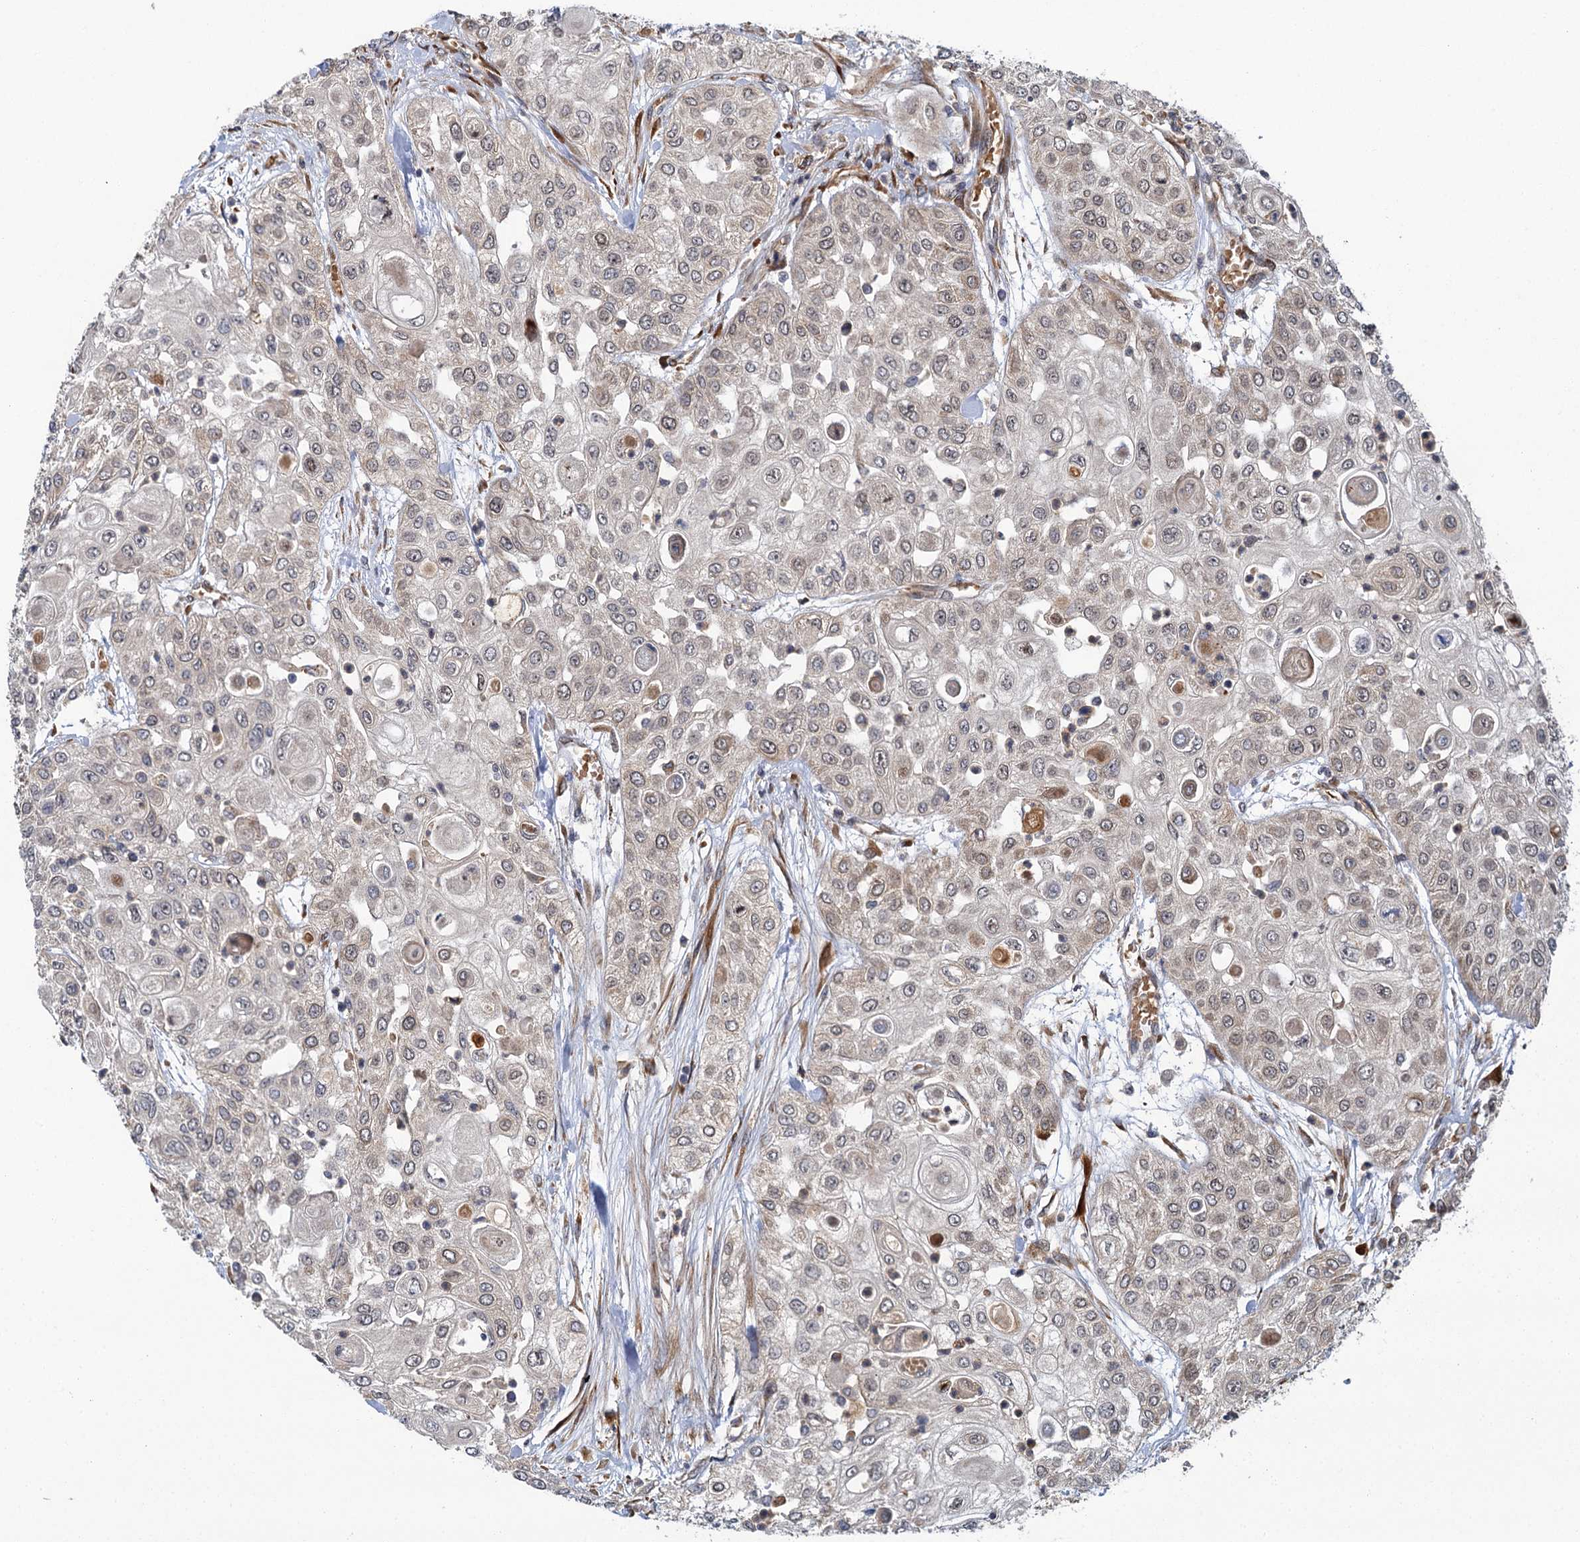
{"staining": {"intensity": "weak", "quantity": "<25%", "location": "cytoplasmic/membranous,nuclear"}, "tissue": "urothelial cancer", "cell_type": "Tumor cells", "image_type": "cancer", "snomed": [{"axis": "morphology", "description": "Urothelial carcinoma, High grade"}, {"axis": "topography", "description": "Urinary bladder"}], "caption": "Urothelial cancer stained for a protein using immunohistochemistry exhibits no expression tumor cells.", "gene": "APBA2", "patient": {"sex": "female", "age": 79}}